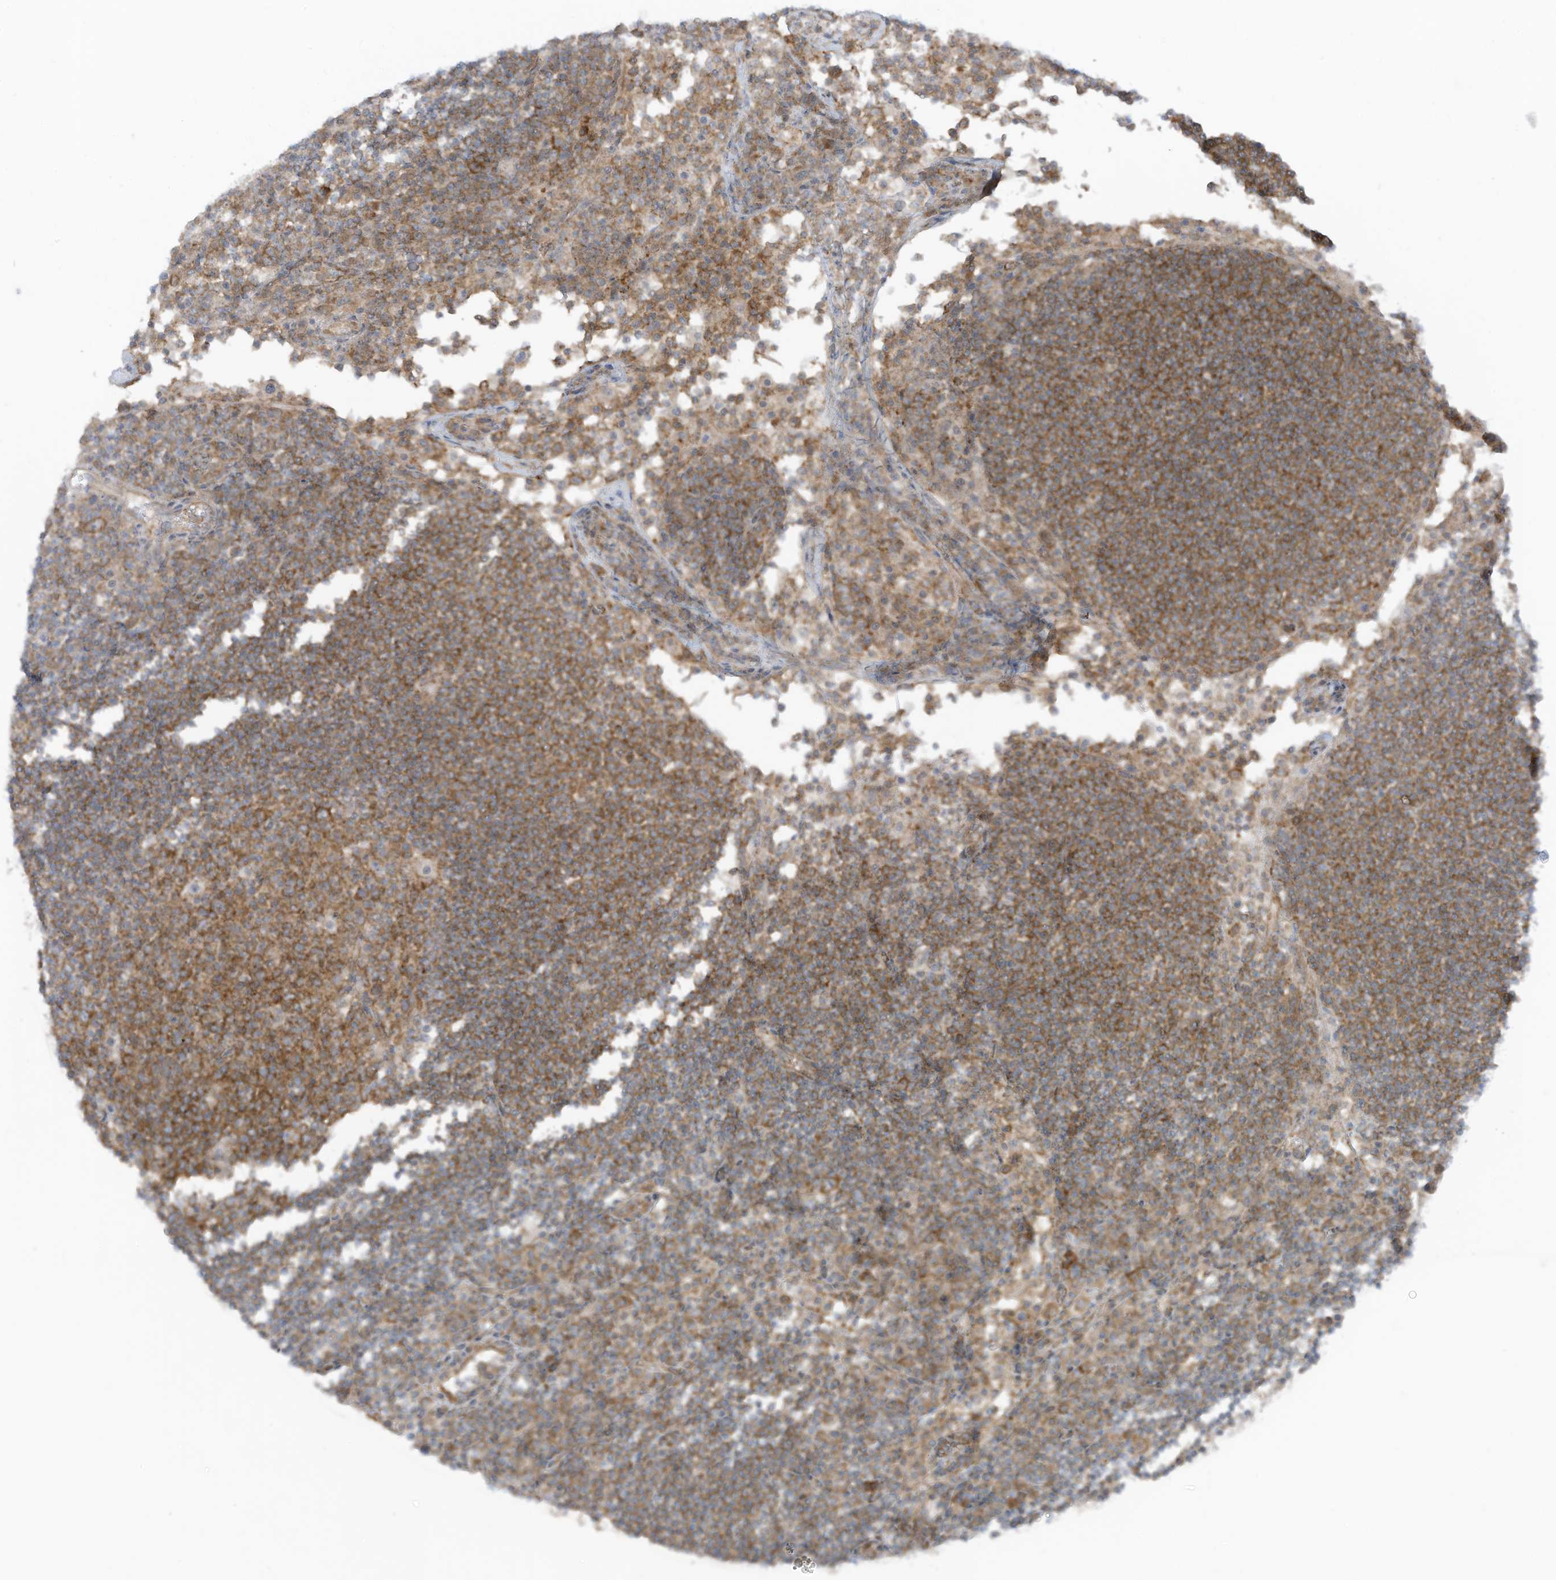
{"staining": {"intensity": "moderate", "quantity": ">75%", "location": "cytoplasmic/membranous"}, "tissue": "lymph node", "cell_type": "Germinal center cells", "image_type": "normal", "snomed": [{"axis": "morphology", "description": "Normal tissue, NOS"}, {"axis": "topography", "description": "Lymph node"}], "caption": "IHC histopathology image of normal lymph node: human lymph node stained using immunohistochemistry reveals medium levels of moderate protein expression localized specifically in the cytoplasmic/membranous of germinal center cells, appearing as a cytoplasmic/membranous brown color.", "gene": "REPS1", "patient": {"sex": "female", "age": 53}}